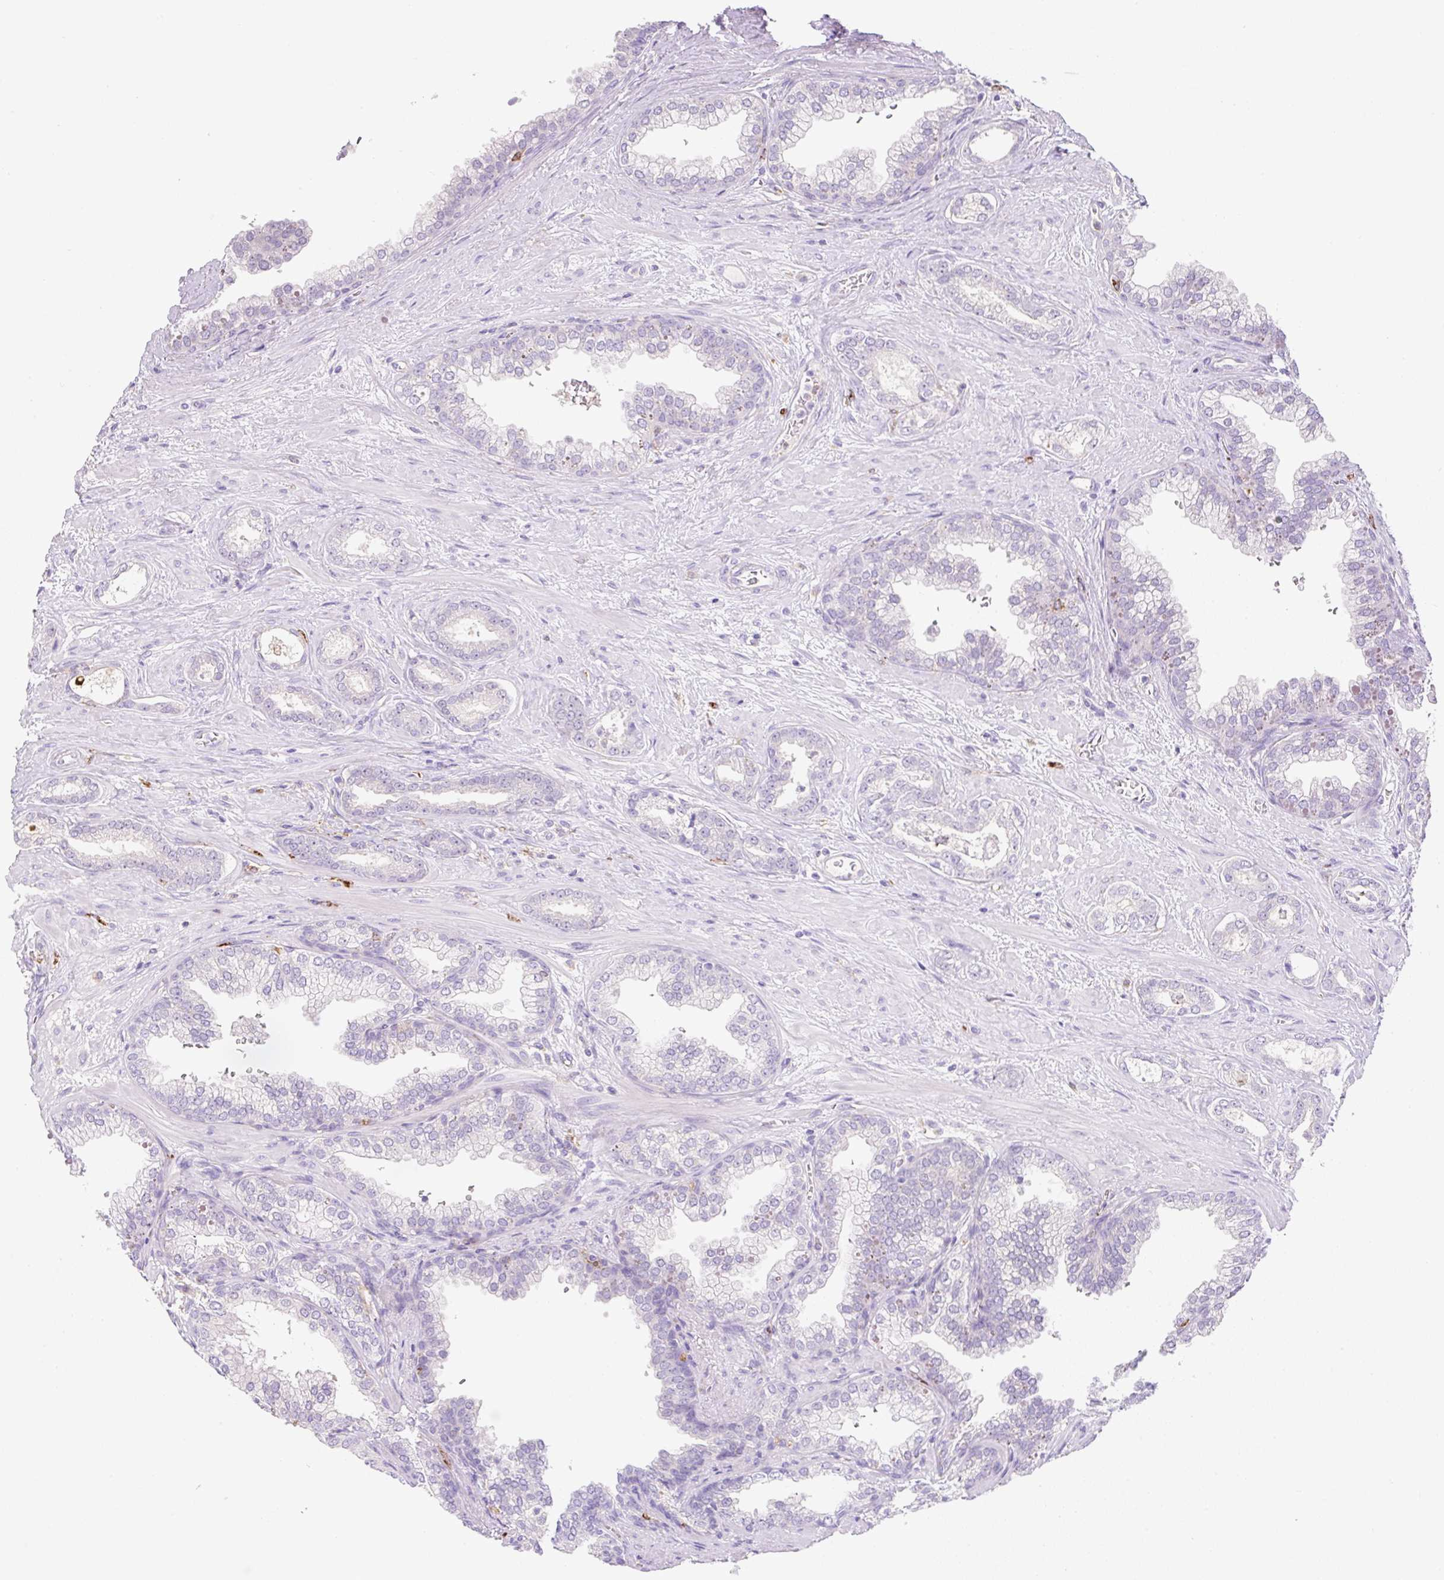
{"staining": {"intensity": "negative", "quantity": "none", "location": "none"}, "tissue": "prostate cancer", "cell_type": "Tumor cells", "image_type": "cancer", "snomed": [{"axis": "morphology", "description": "Adenocarcinoma, High grade"}, {"axis": "topography", "description": "Prostate"}], "caption": "Micrograph shows no protein staining in tumor cells of prostate cancer tissue.", "gene": "TDRD15", "patient": {"sex": "male", "age": 58}}